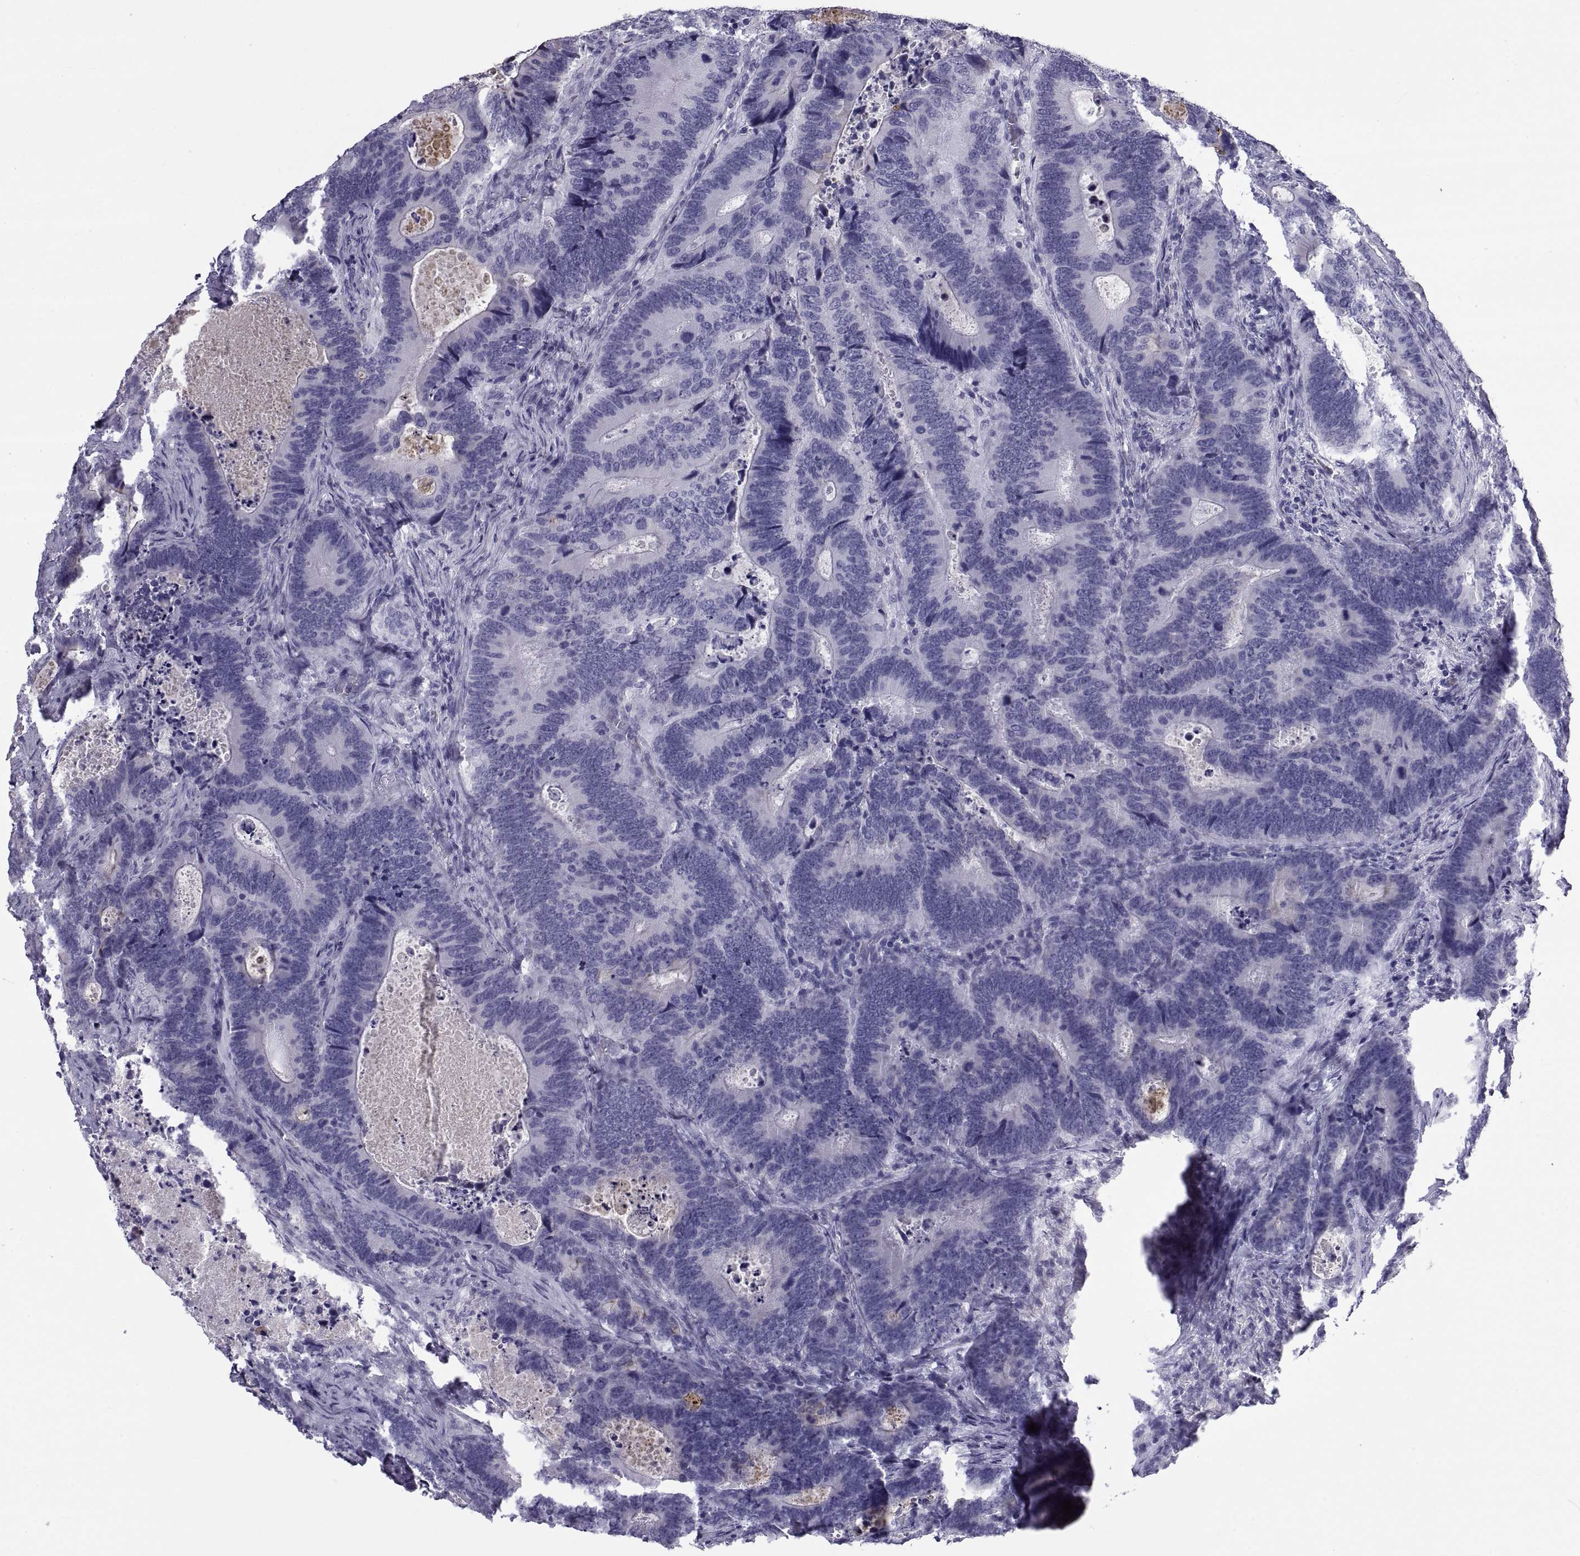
{"staining": {"intensity": "negative", "quantity": "none", "location": "none"}, "tissue": "colorectal cancer", "cell_type": "Tumor cells", "image_type": "cancer", "snomed": [{"axis": "morphology", "description": "Adenocarcinoma, NOS"}, {"axis": "topography", "description": "Colon"}], "caption": "Tumor cells are negative for brown protein staining in colorectal cancer (adenocarcinoma).", "gene": "NPTX2", "patient": {"sex": "female", "age": 82}}